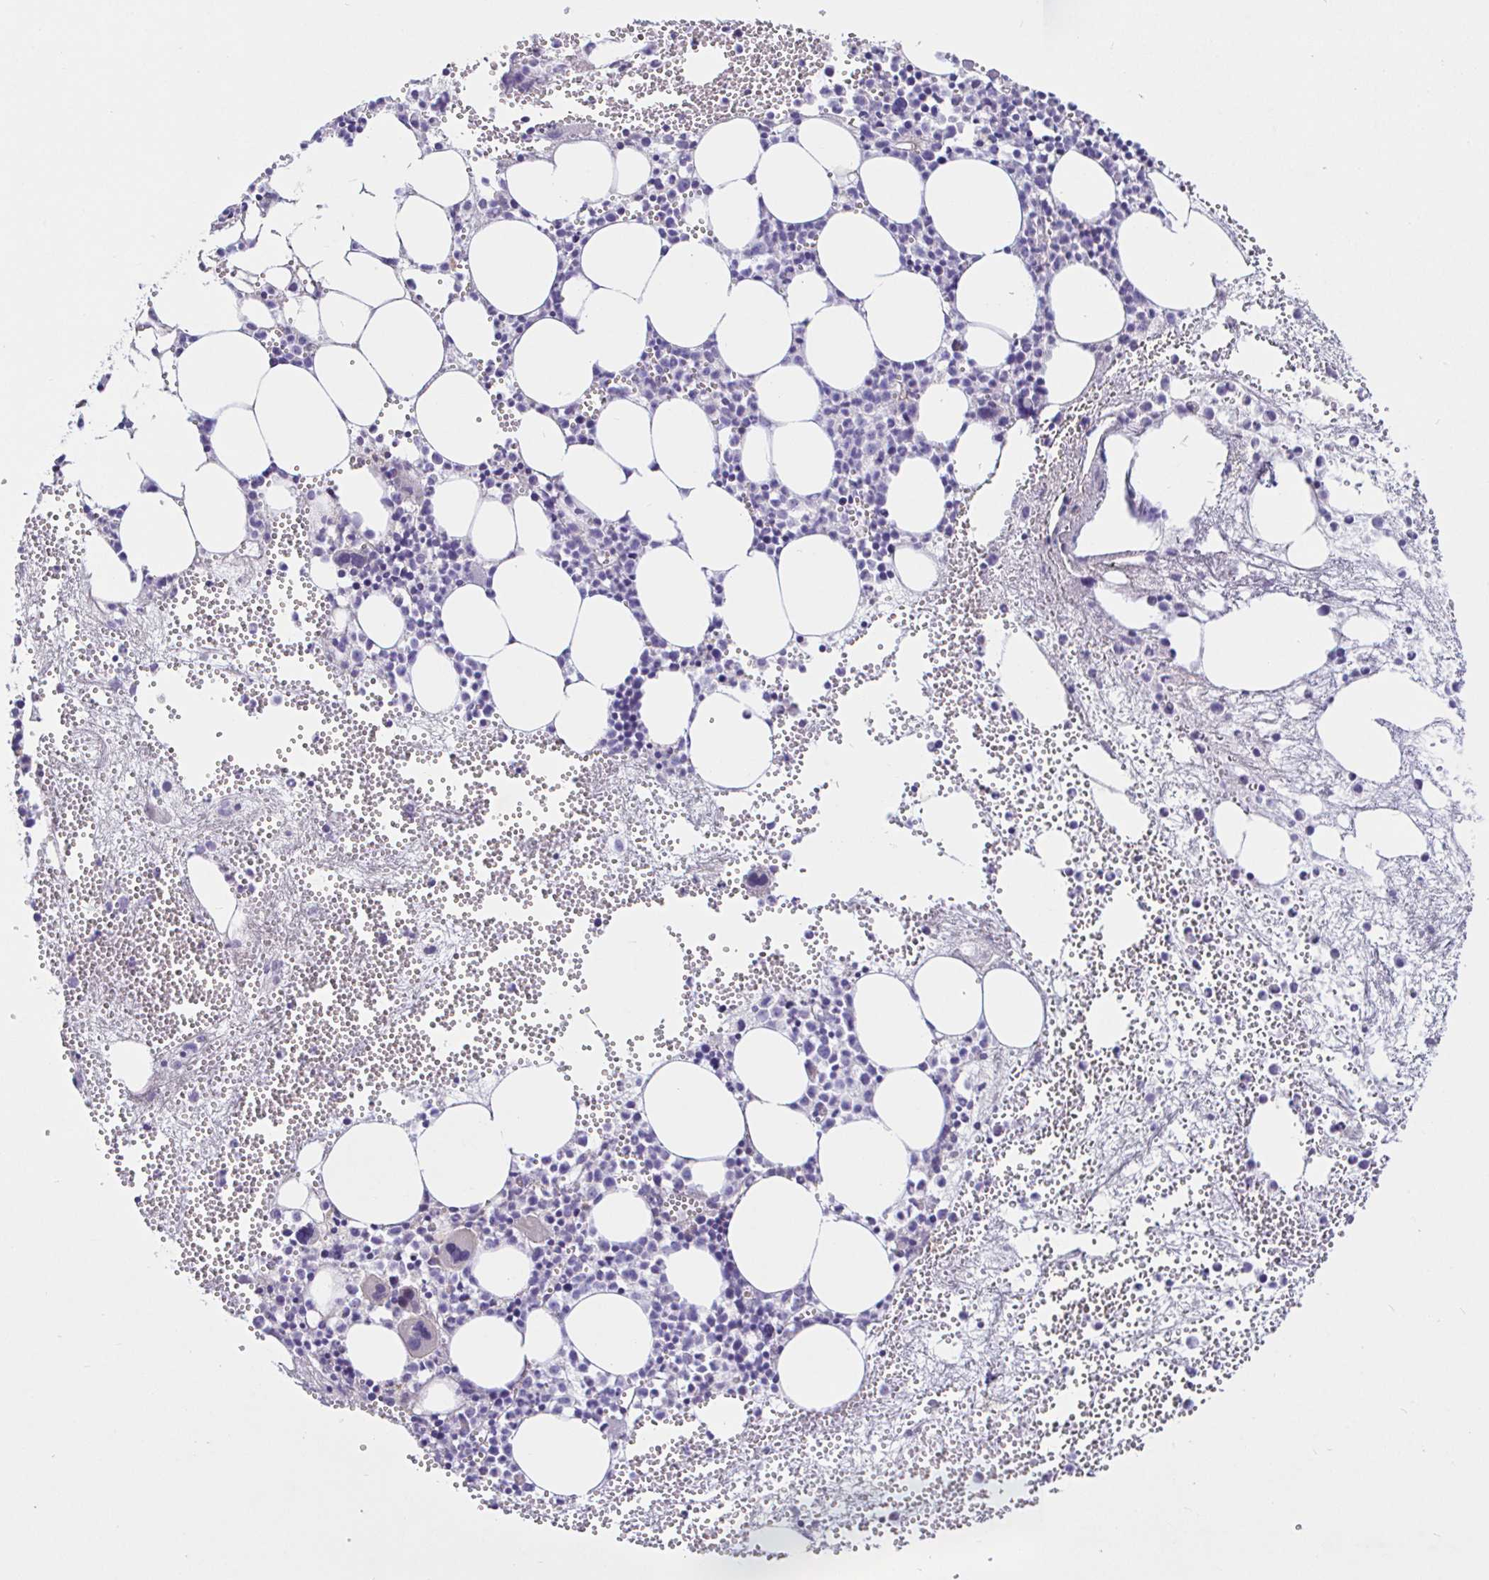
{"staining": {"intensity": "negative", "quantity": "none", "location": "none"}, "tissue": "bone marrow", "cell_type": "Hematopoietic cells", "image_type": "normal", "snomed": [{"axis": "morphology", "description": "Normal tissue, NOS"}, {"axis": "topography", "description": "Bone marrow"}], "caption": "DAB (3,3'-diaminobenzidine) immunohistochemical staining of benign human bone marrow reveals no significant expression in hematopoietic cells.", "gene": "SAA2", "patient": {"sex": "female", "age": 57}}